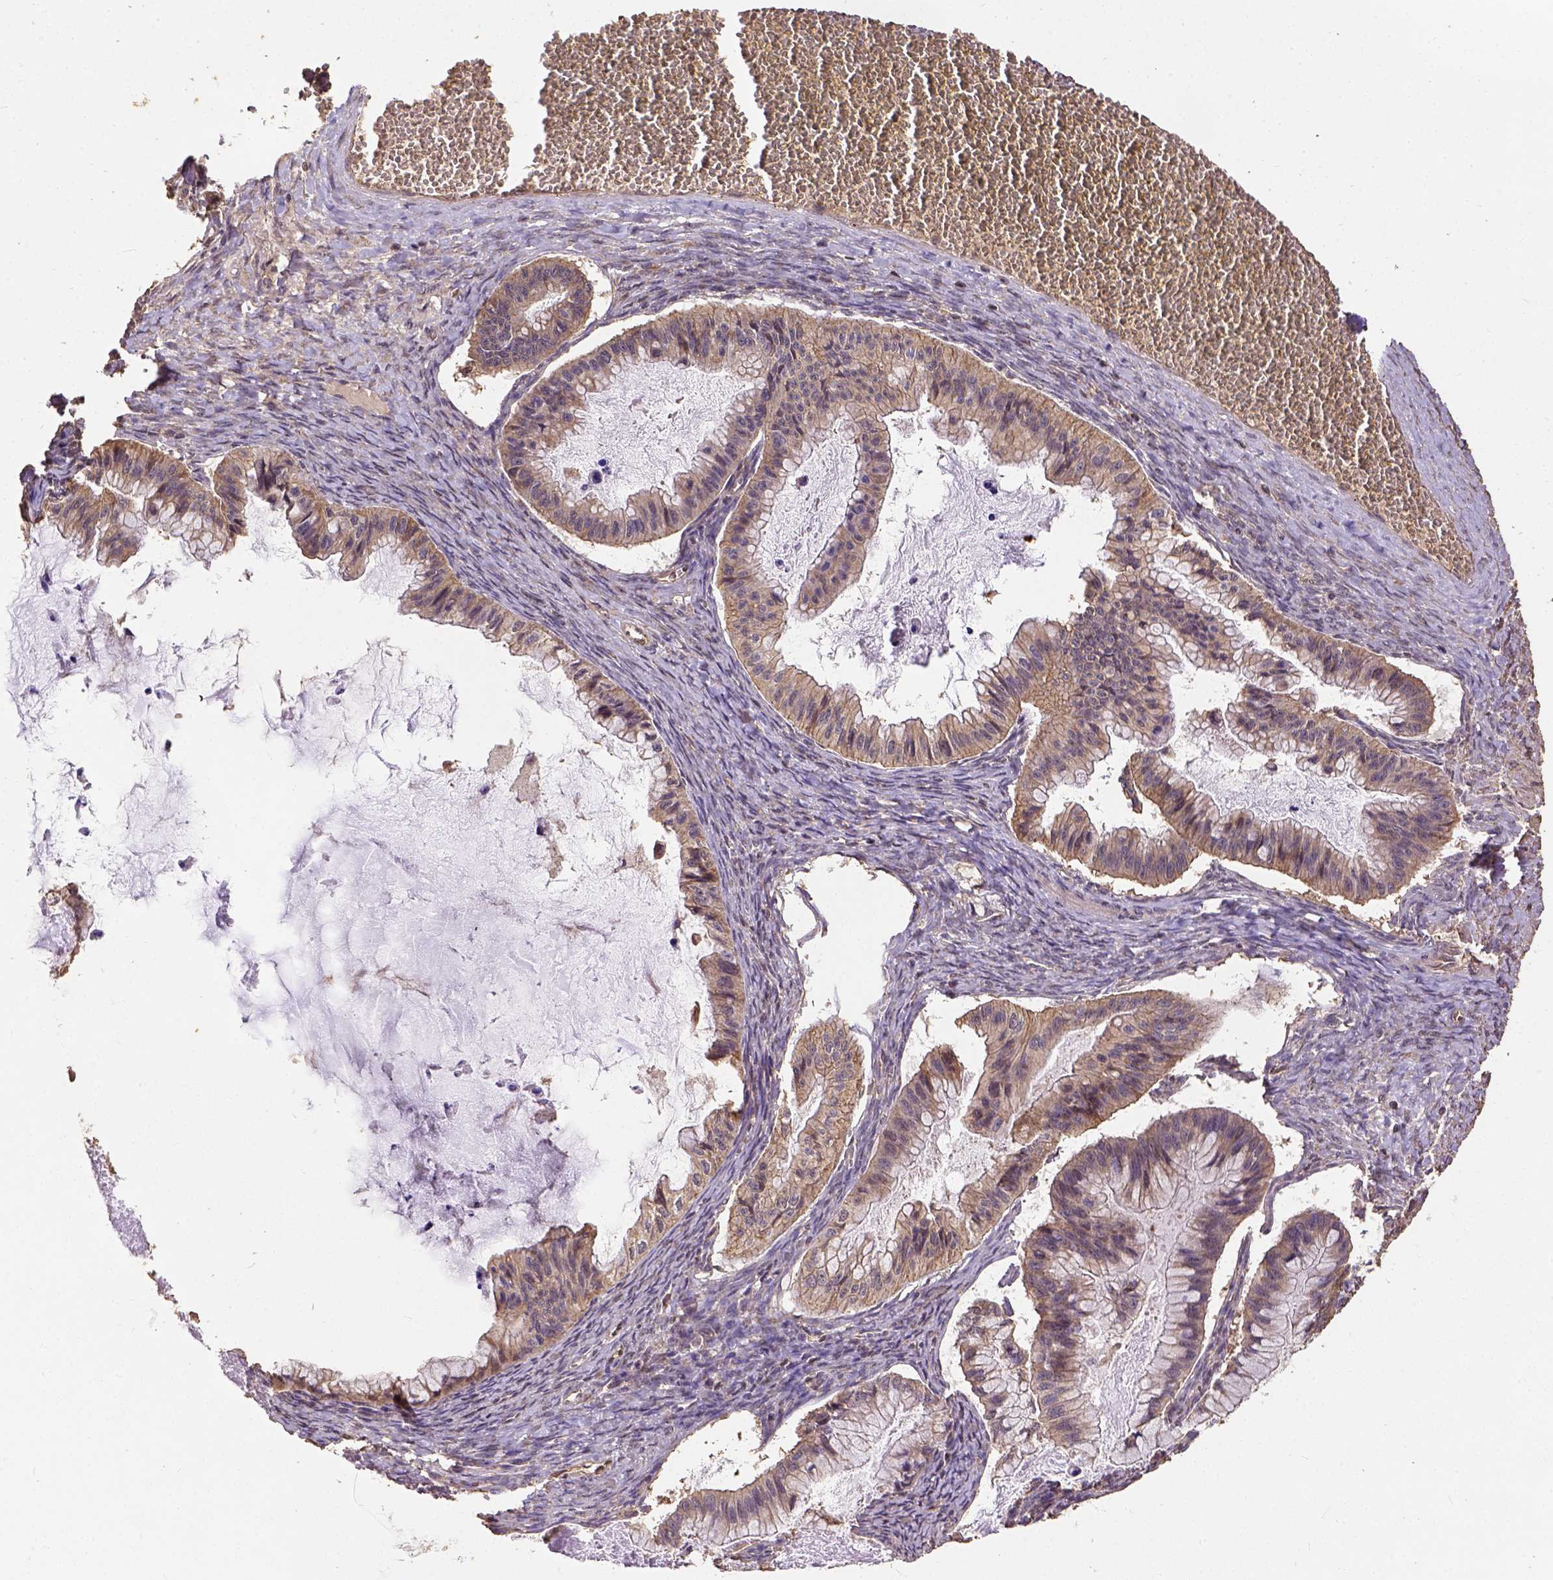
{"staining": {"intensity": "moderate", "quantity": "25%-75%", "location": "cytoplasmic/membranous"}, "tissue": "ovarian cancer", "cell_type": "Tumor cells", "image_type": "cancer", "snomed": [{"axis": "morphology", "description": "Cystadenocarcinoma, mucinous, NOS"}, {"axis": "topography", "description": "Ovary"}], "caption": "Protein expression analysis of human mucinous cystadenocarcinoma (ovarian) reveals moderate cytoplasmic/membranous expression in about 25%-75% of tumor cells.", "gene": "ATP1B3", "patient": {"sex": "female", "age": 72}}